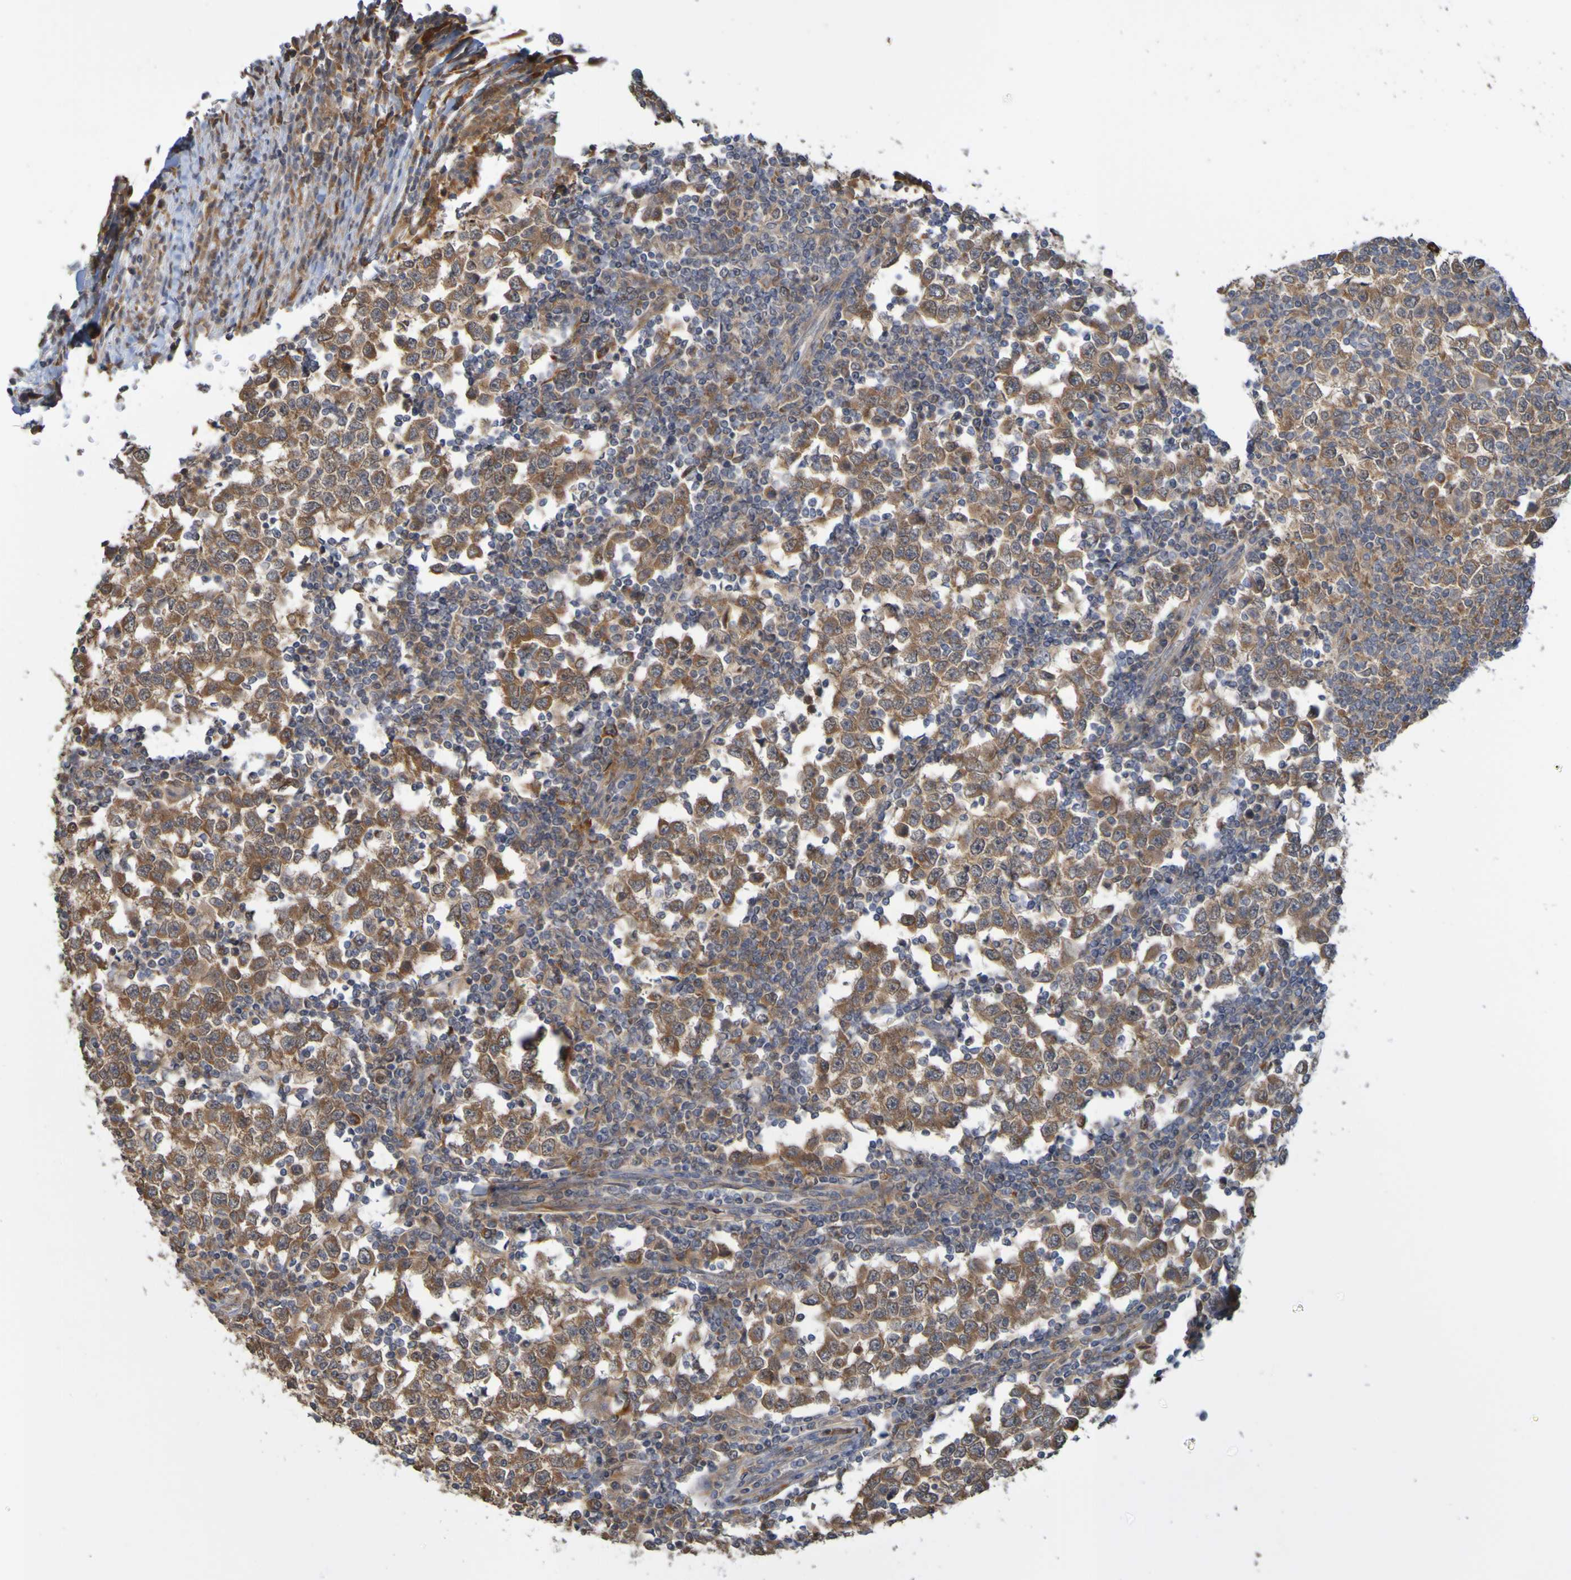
{"staining": {"intensity": "moderate", "quantity": ">75%", "location": "cytoplasmic/membranous"}, "tissue": "testis cancer", "cell_type": "Tumor cells", "image_type": "cancer", "snomed": [{"axis": "morphology", "description": "Seminoma, NOS"}, {"axis": "topography", "description": "Testis"}], "caption": "Brown immunohistochemical staining in testis cancer (seminoma) demonstrates moderate cytoplasmic/membranous staining in approximately >75% of tumor cells.", "gene": "NAV2", "patient": {"sex": "male", "age": 65}}